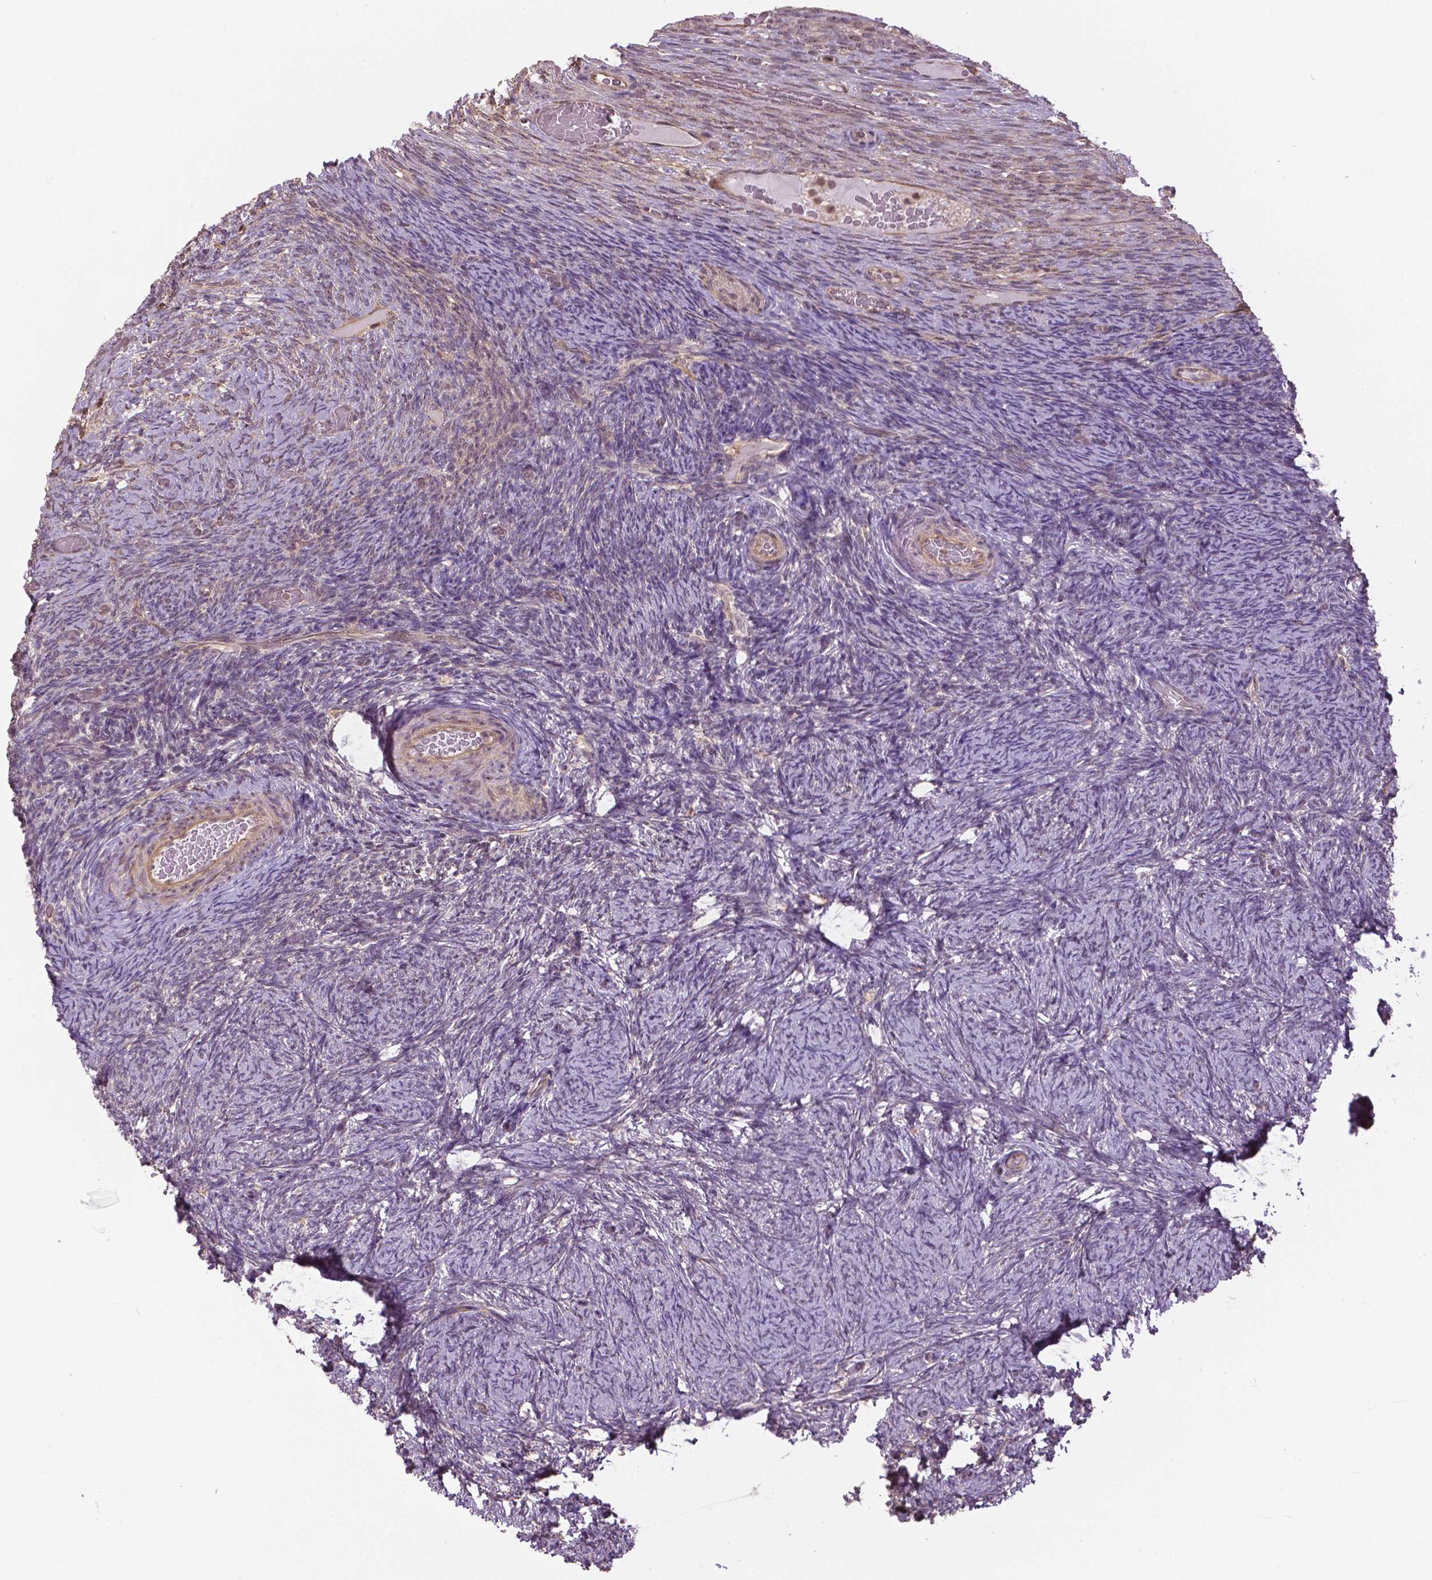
{"staining": {"intensity": "weak", "quantity": ">75%", "location": "cytoplasmic/membranous"}, "tissue": "ovary", "cell_type": "Follicle cells", "image_type": "normal", "snomed": [{"axis": "morphology", "description": "Normal tissue, NOS"}, {"axis": "topography", "description": "Ovary"}], "caption": "Ovary stained with DAB (3,3'-diaminobenzidine) immunohistochemistry exhibits low levels of weak cytoplasmic/membranous positivity in about >75% of follicle cells.", "gene": "ANXA13", "patient": {"sex": "female", "age": 34}}